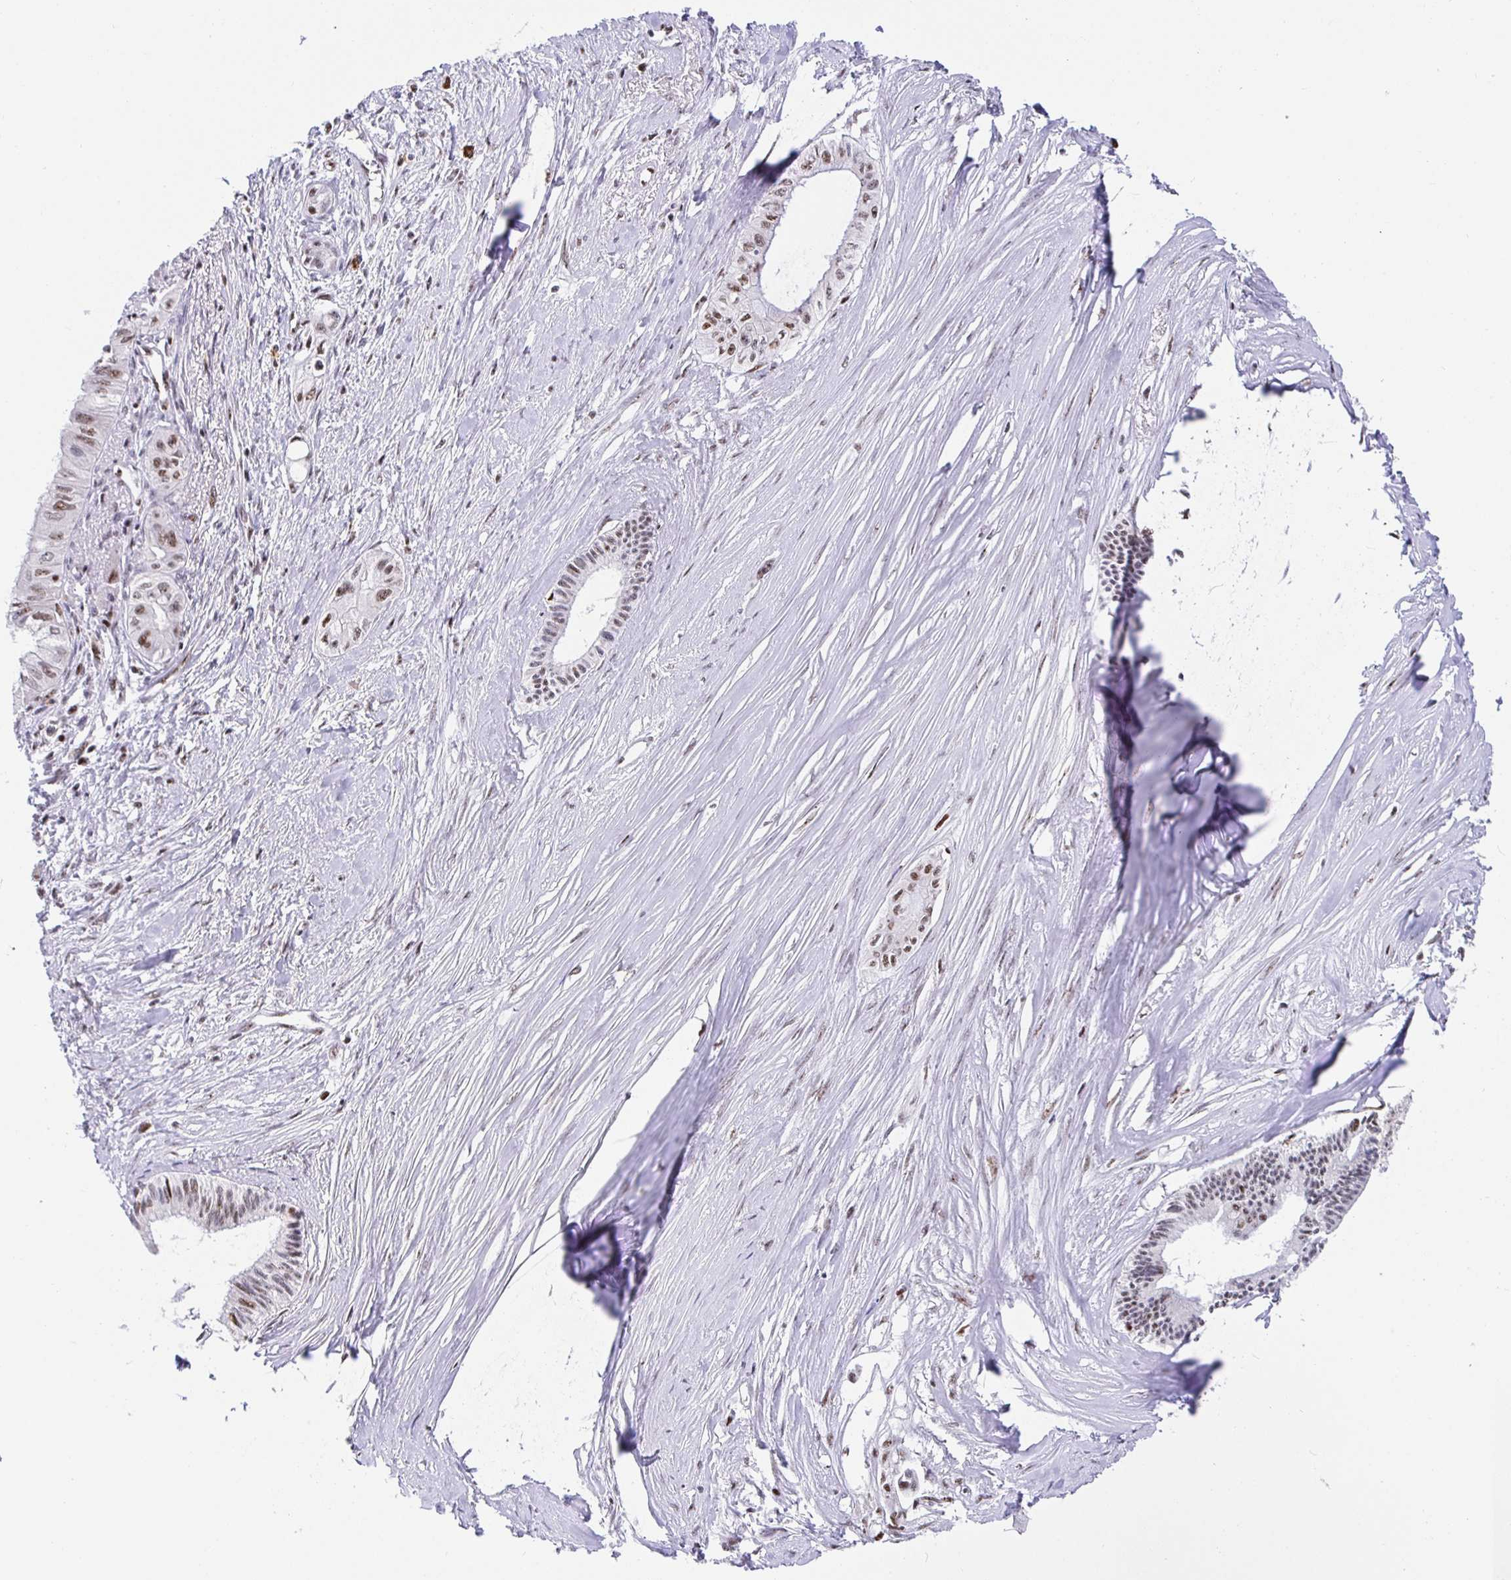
{"staining": {"intensity": "moderate", "quantity": ">75%", "location": "nuclear"}, "tissue": "pancreatic cancer", "cell_type": "Tumor cells", "image_type": "cancer", "snomed": [{"axis": "morphology", "description": "Adenocarcinoma, NOS"}, {"axis": "topography", "description": "Pancreas"}], "caption": "Human adenocarcinoma (pancreatic) stained with a protein marker shows moderate staining in tumor cells.", "gene": "SETD5", "patient": {"sex": "male", "age": 71}}